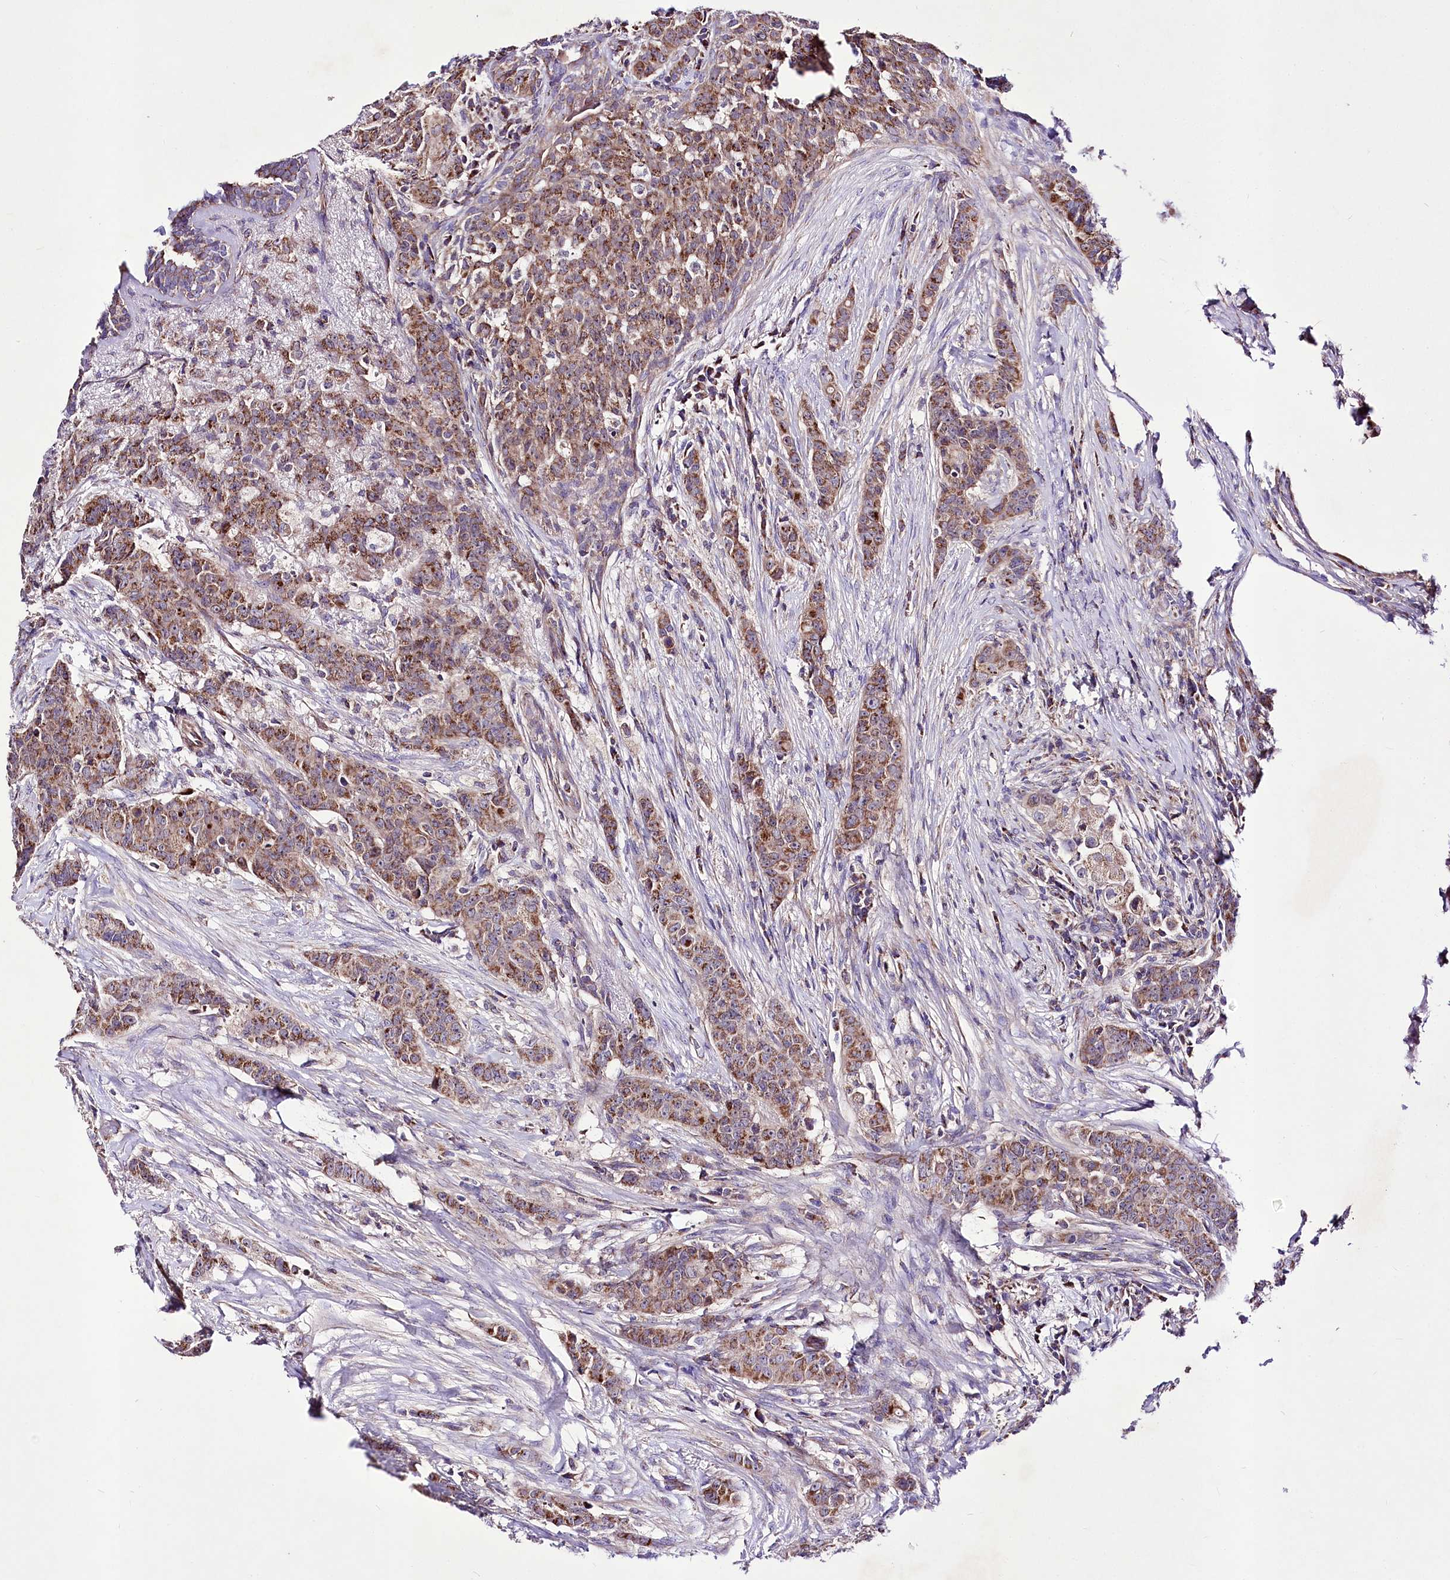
{"staining": {"intensity": "moderate", "quantity": ">75%", "location": "cytoplasmic/membranous"}, "tissue": "breast cancer", "cell_type": "Tumor cells", "image_type": "cancer", "snomed": [{"axis": "morphology", "description": "Duct carcinoma"}, {"axis": "topography", "description": "Breast"}], "caption": "A photomicrograph of human breast cancer stained for a protein displays moderate cytoplasmic/membranous brown staining in tumor cells. The staining is performed using DAB (3,3'-diaminobenzidine) brown chromogen to label protein expression. The nuclei are counter-stained blue using hematoxylin.", "gene": "ATE1", "patient": {"sex": "female", "age": 40}}